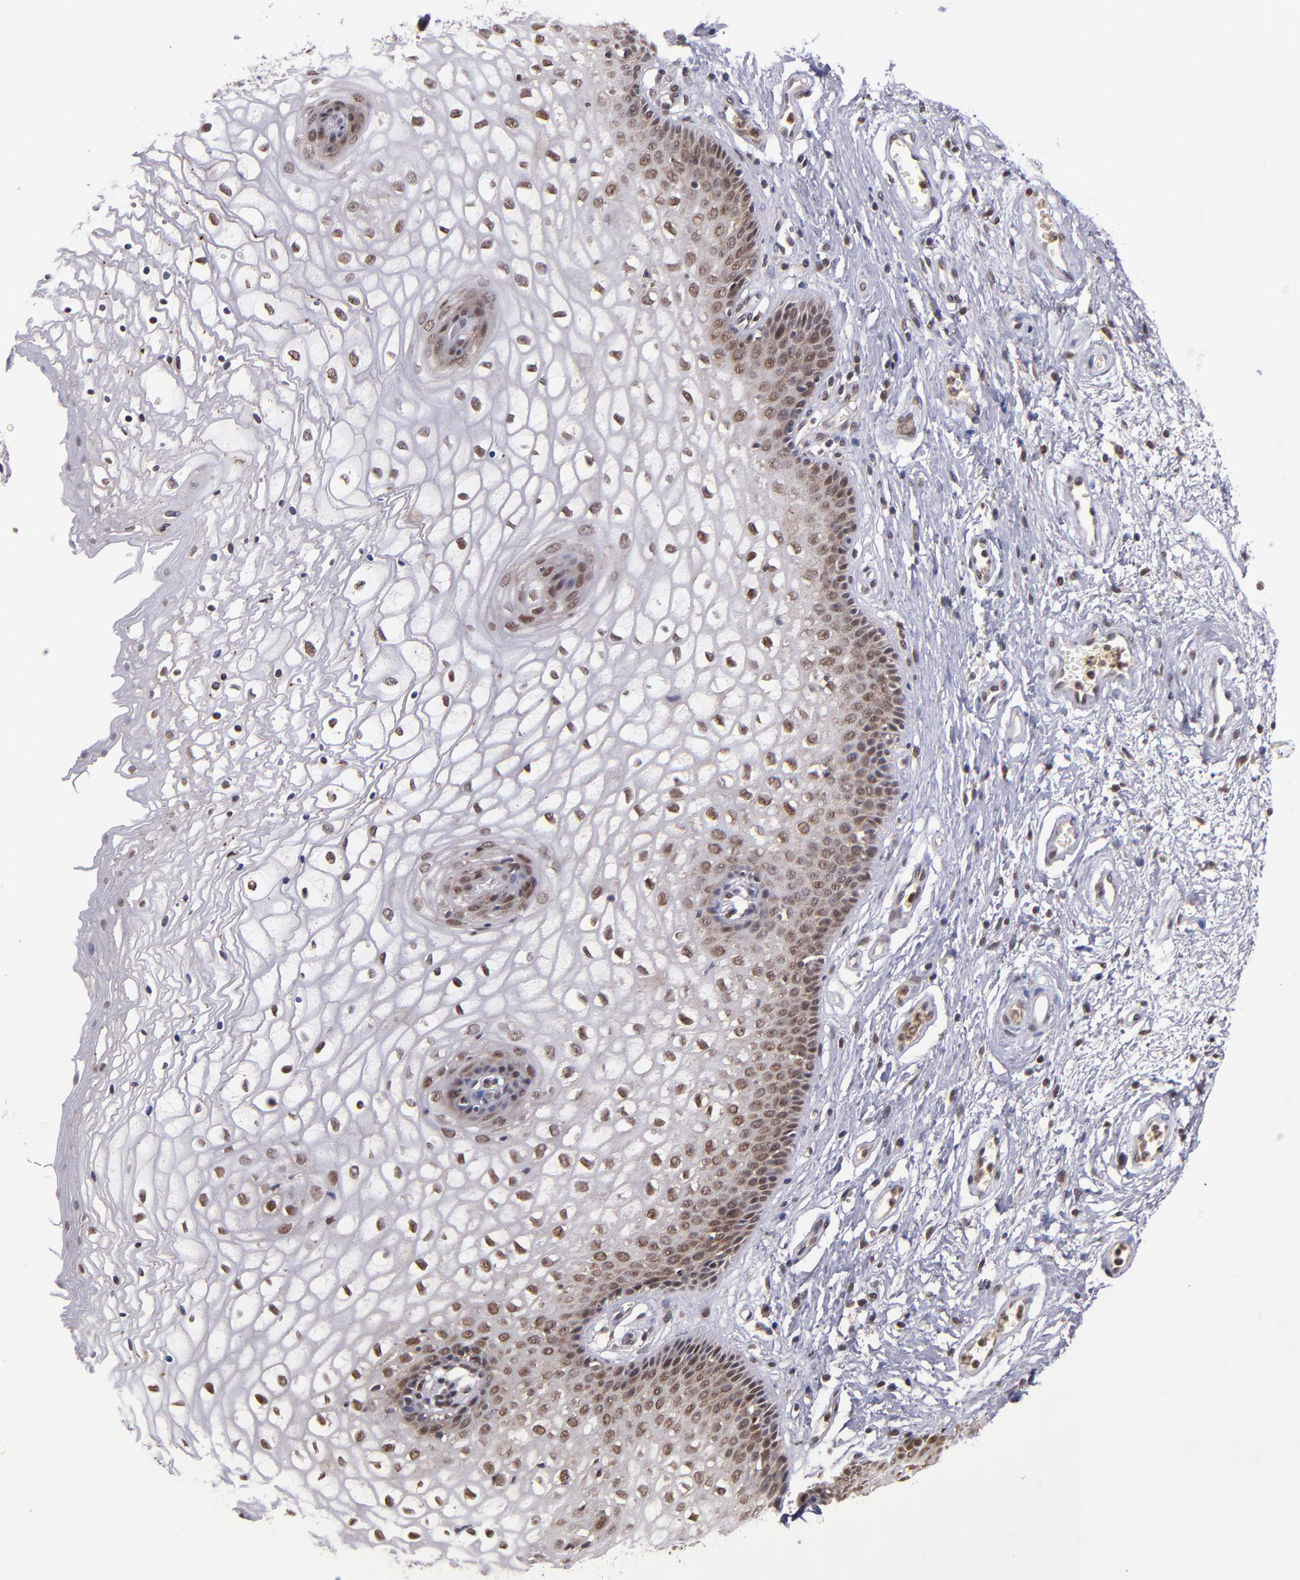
{"staining": {"intensity": "moderate", "quantity": ">75%", "location": "nuclear"}, "tissue": "vagina", "cell_type": "Squamous epithelial cells", "image_type": "normal", "snomed": [{"axis": "morphology", "description": "Normal tissue, NOS"}, {"axis": "topography", "description": "Vagina"}], "caption": "A brown stain highlights moderate nuclear expression of a protein in squamous epithelial cells of unremarkable human vagina.", "gene": "EP300", "patient": {"sex": "female", "age": 34}}